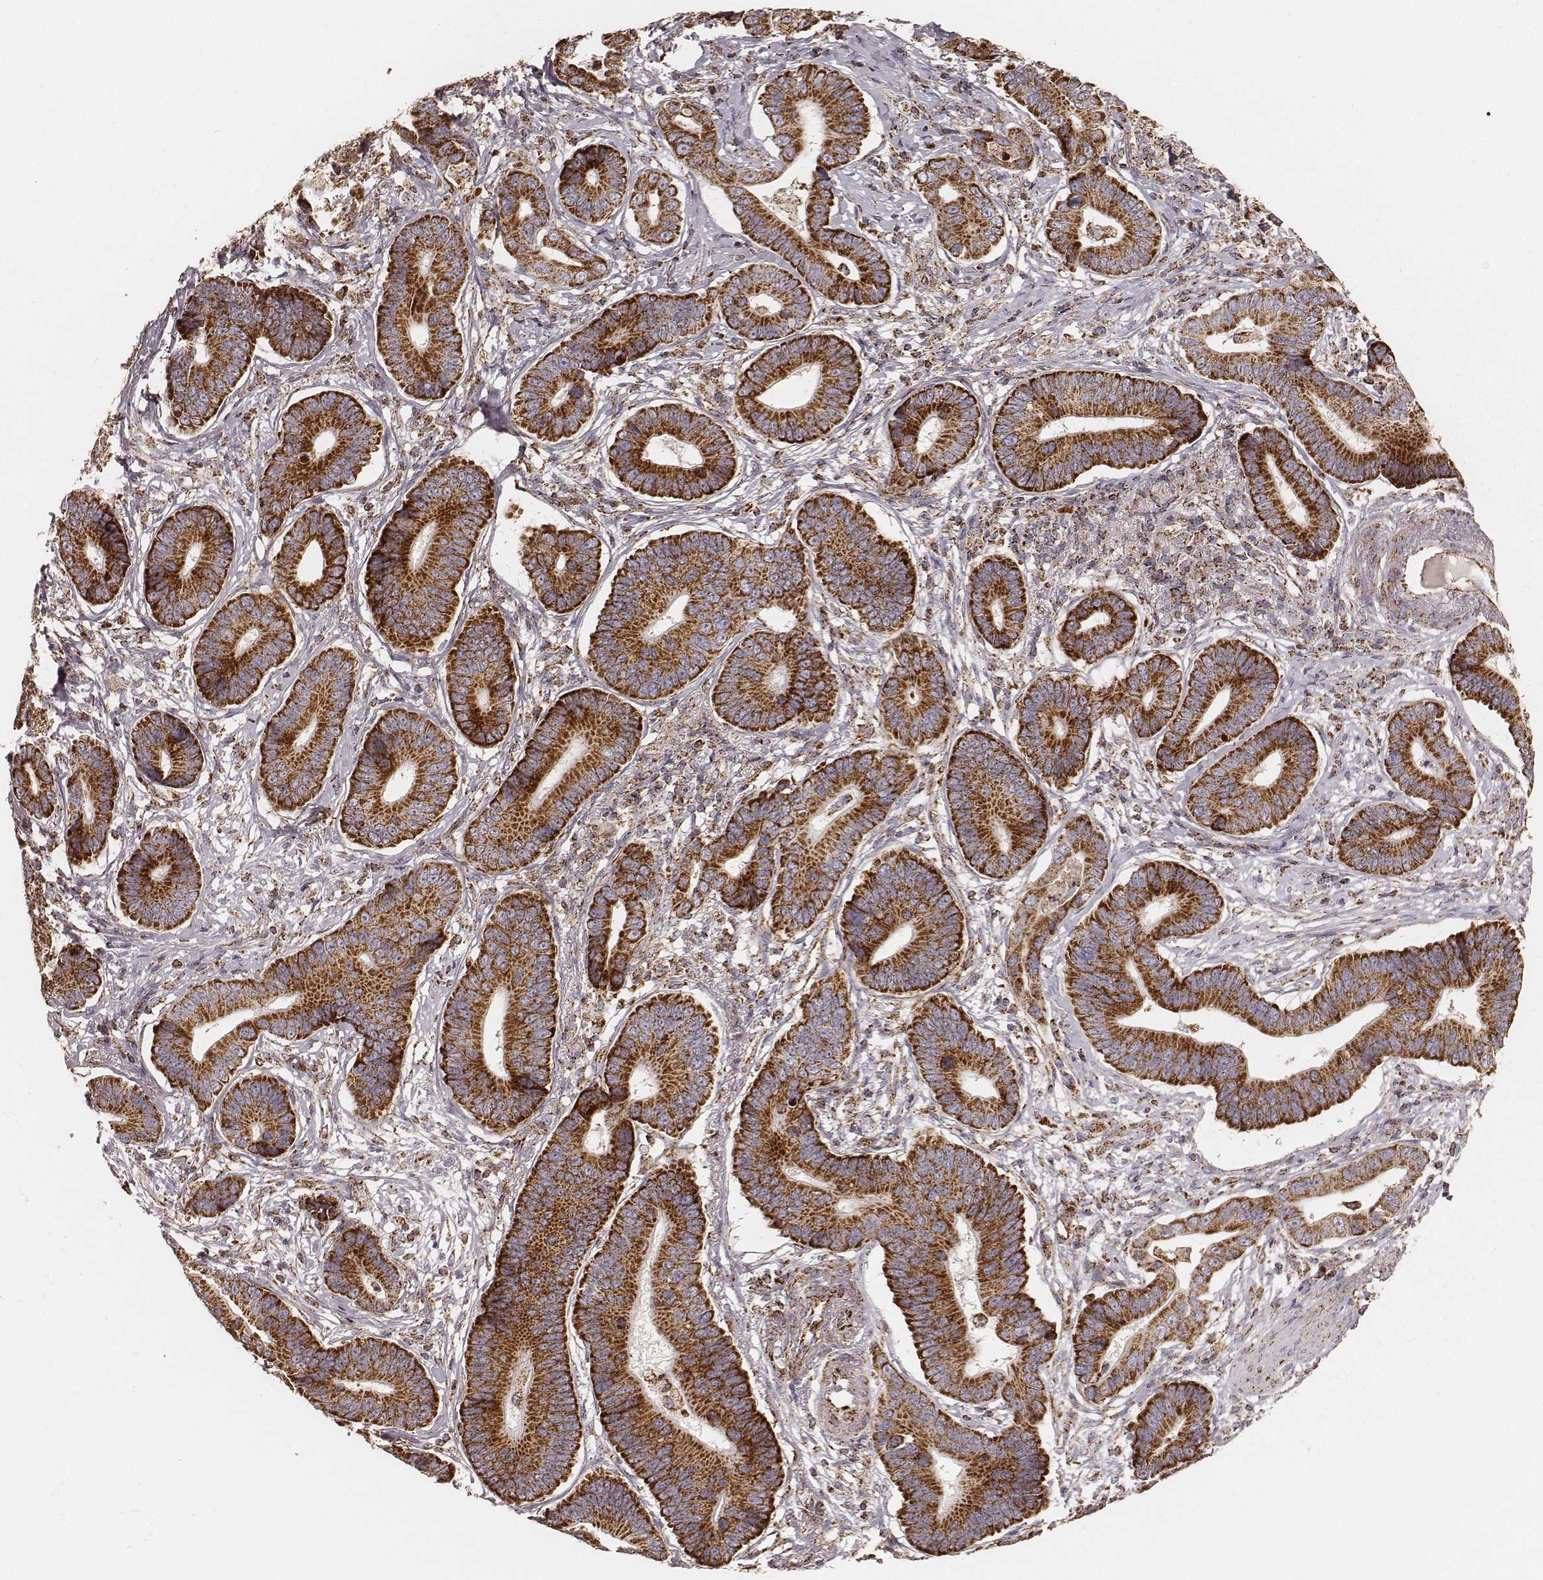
{"staining": {"intensity": "strong", "quantity": ">75%", "location": "cytoplasmic/membranous"}, "tissue": "stomach cancer", "cell_type": "Tumor cells", "image_type": "cancer", "snomed": [{"axis": "morphology", "description": "Adenocarcinoma, NOS"}, {"axis": "topography", "description": "Stomach"}], "caption": "Brown immunohistochemical staining in stomach adenocarcinoma exhibits strong cytoplasmic/membranous staining in approximately >75% of tumor cells.", "gene": "CS", "patient": {"sex": "male", "age": 84}}